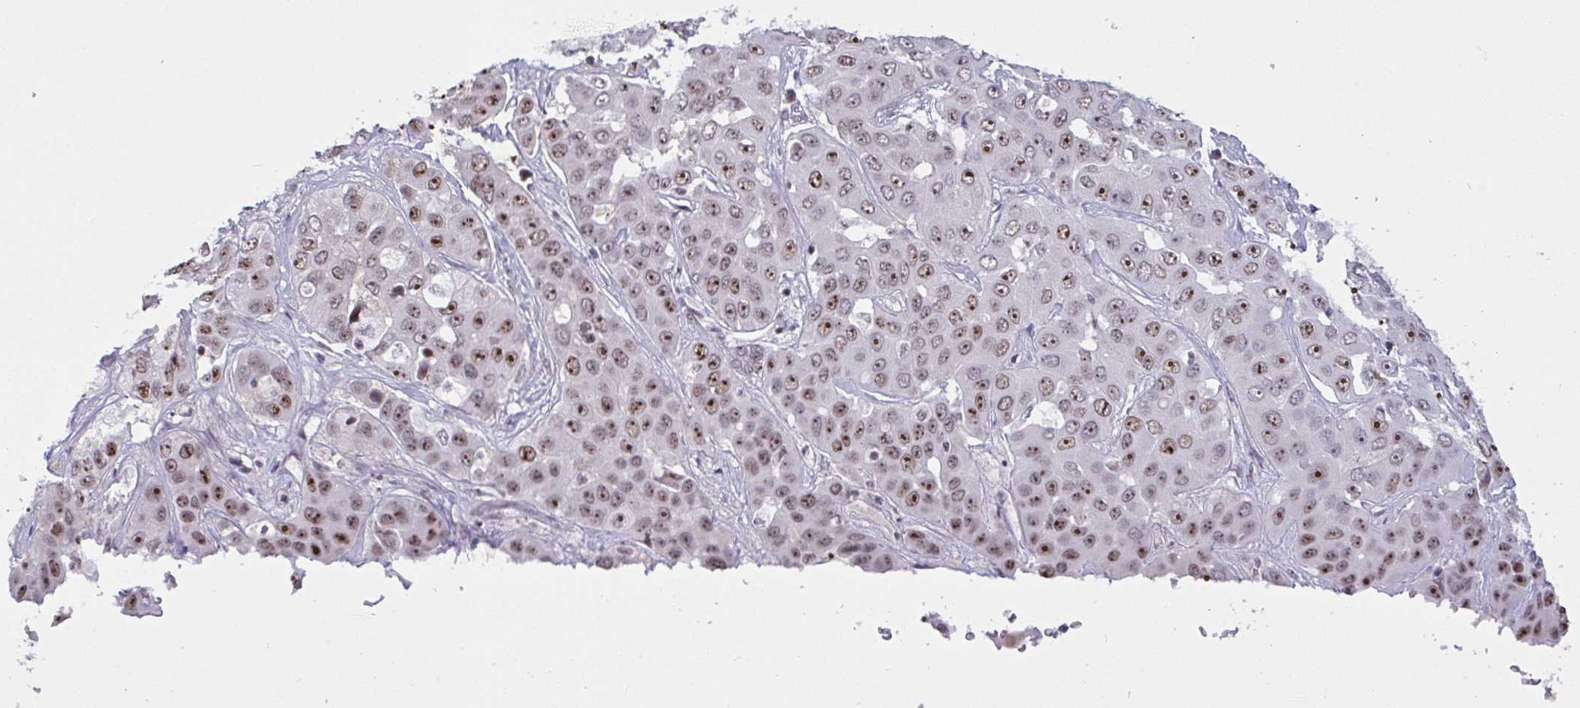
{"staining": {"intensity": "moderate", "quantity": ">75%", "location": "nuclear"}, "tissue": "liver cancer", "cell_type": "Tumor cells", "image_type": "cancer", "snomed": [{"axis": "morphology", "description": "Cholangiocarcinoma"}, {"axis": "topography", "description": "Liver"}], "caption": "Protein expression analysis of human cholangiocarcinoma (liver) reveals moderate nuclear positivity in approximately >75% of tumor cells. Ihc stains the protein in brown and the nuclei are stained blue.", "gene": "SUPT16H", "patient": {"sex": "female", "age": 52}}